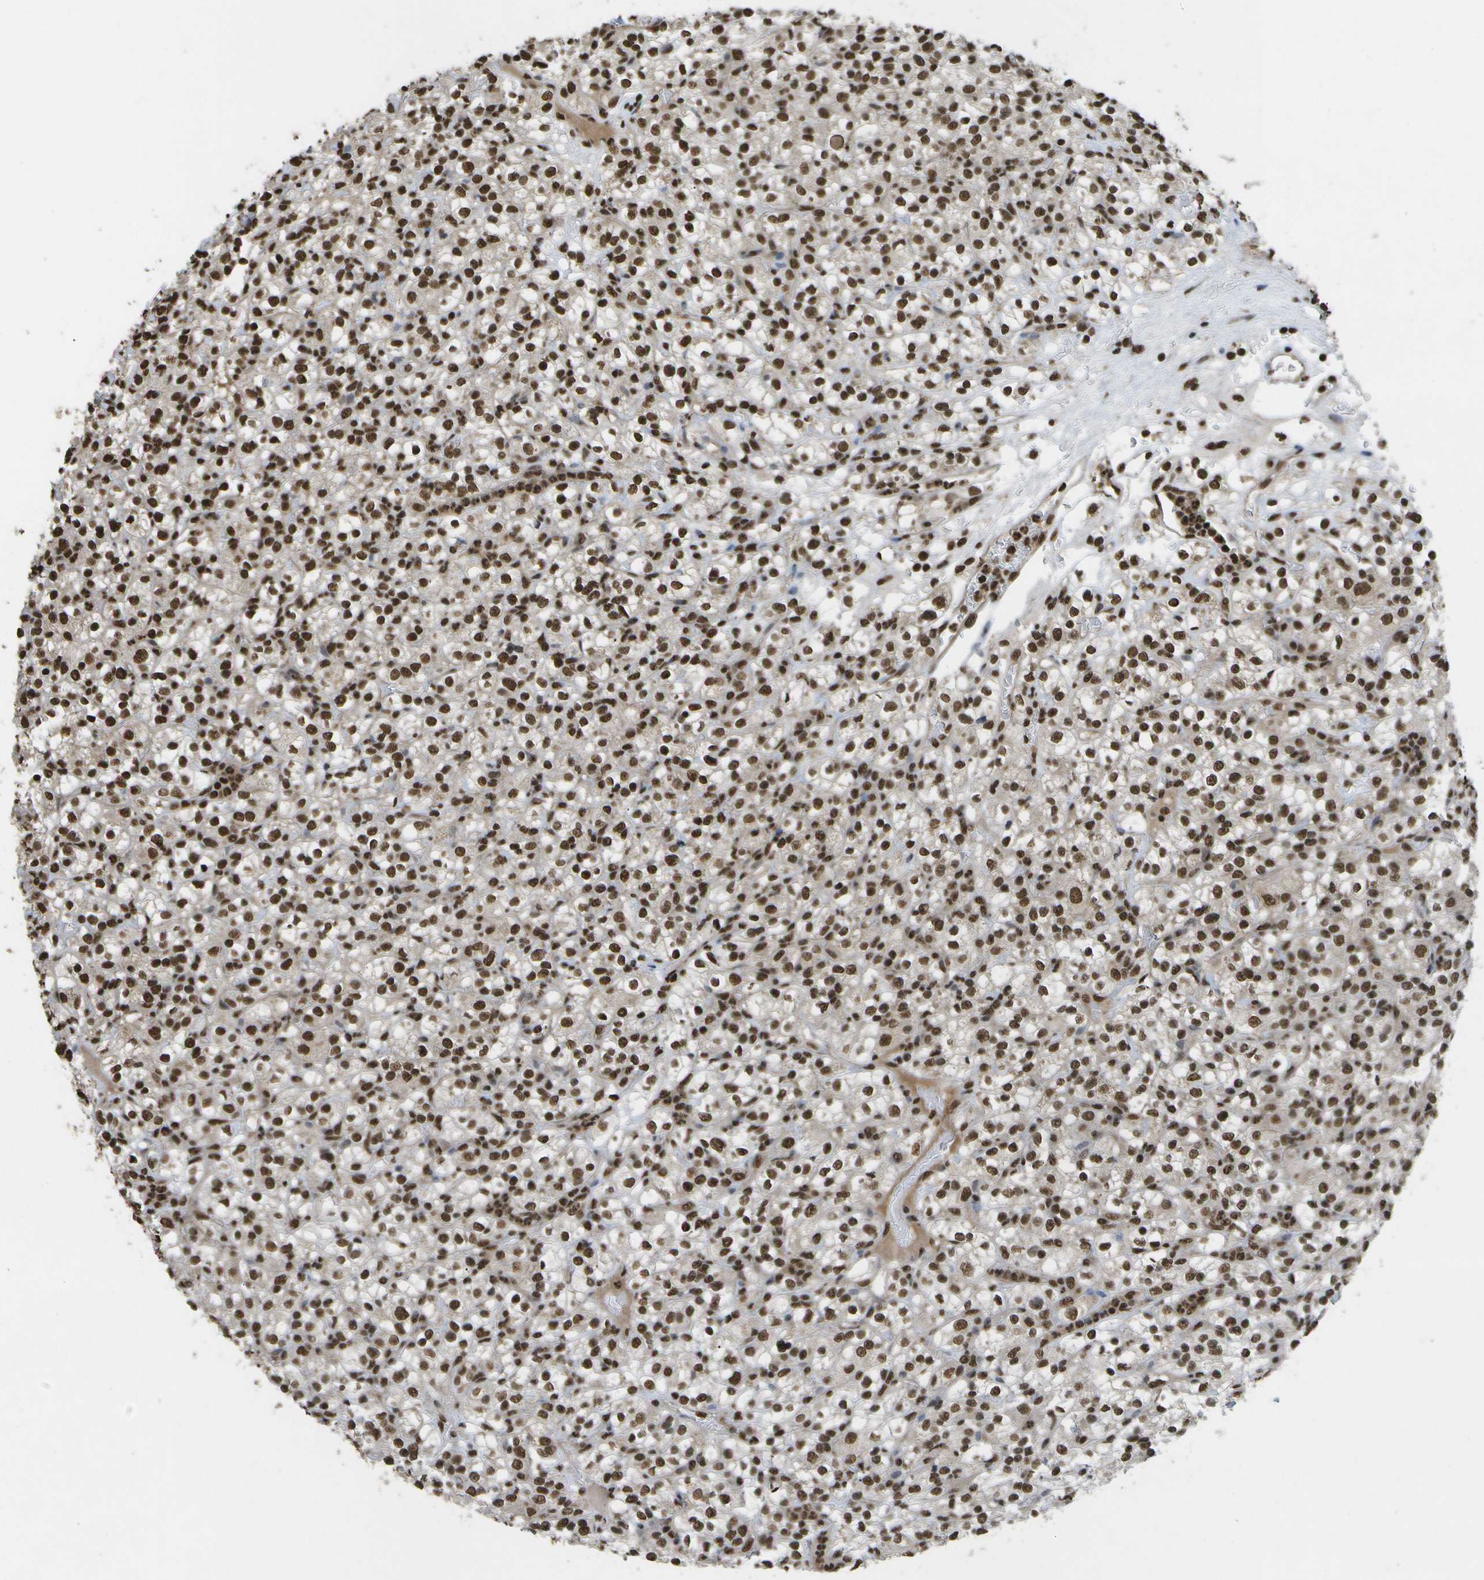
{"staining": {"intensity": "strong", "quantity": ">75%", "location": "cytoplasmic/membranous,nuclear"}, "tissue": "renal cancer", "cell_type": "Tumor cells", "image_type": "cancer", "snomed": [{"axis": "morphology", "description": "Normal tissue, NOS"}, {"axis": "morphology", "description": "Adenocarcinoma, NOS"}, {"axis": "topography", "description": "Kidney"}], "caption": "This micrograph displays immunohistochemistry staining of human renal cancer (adenocarcinoma), with high strong cytoplasmic/membranous and nuclear positivity in approximately >75% of tumor cells.", "gene": "SPEN", "patient": {"sex": "female", "age": 72}}